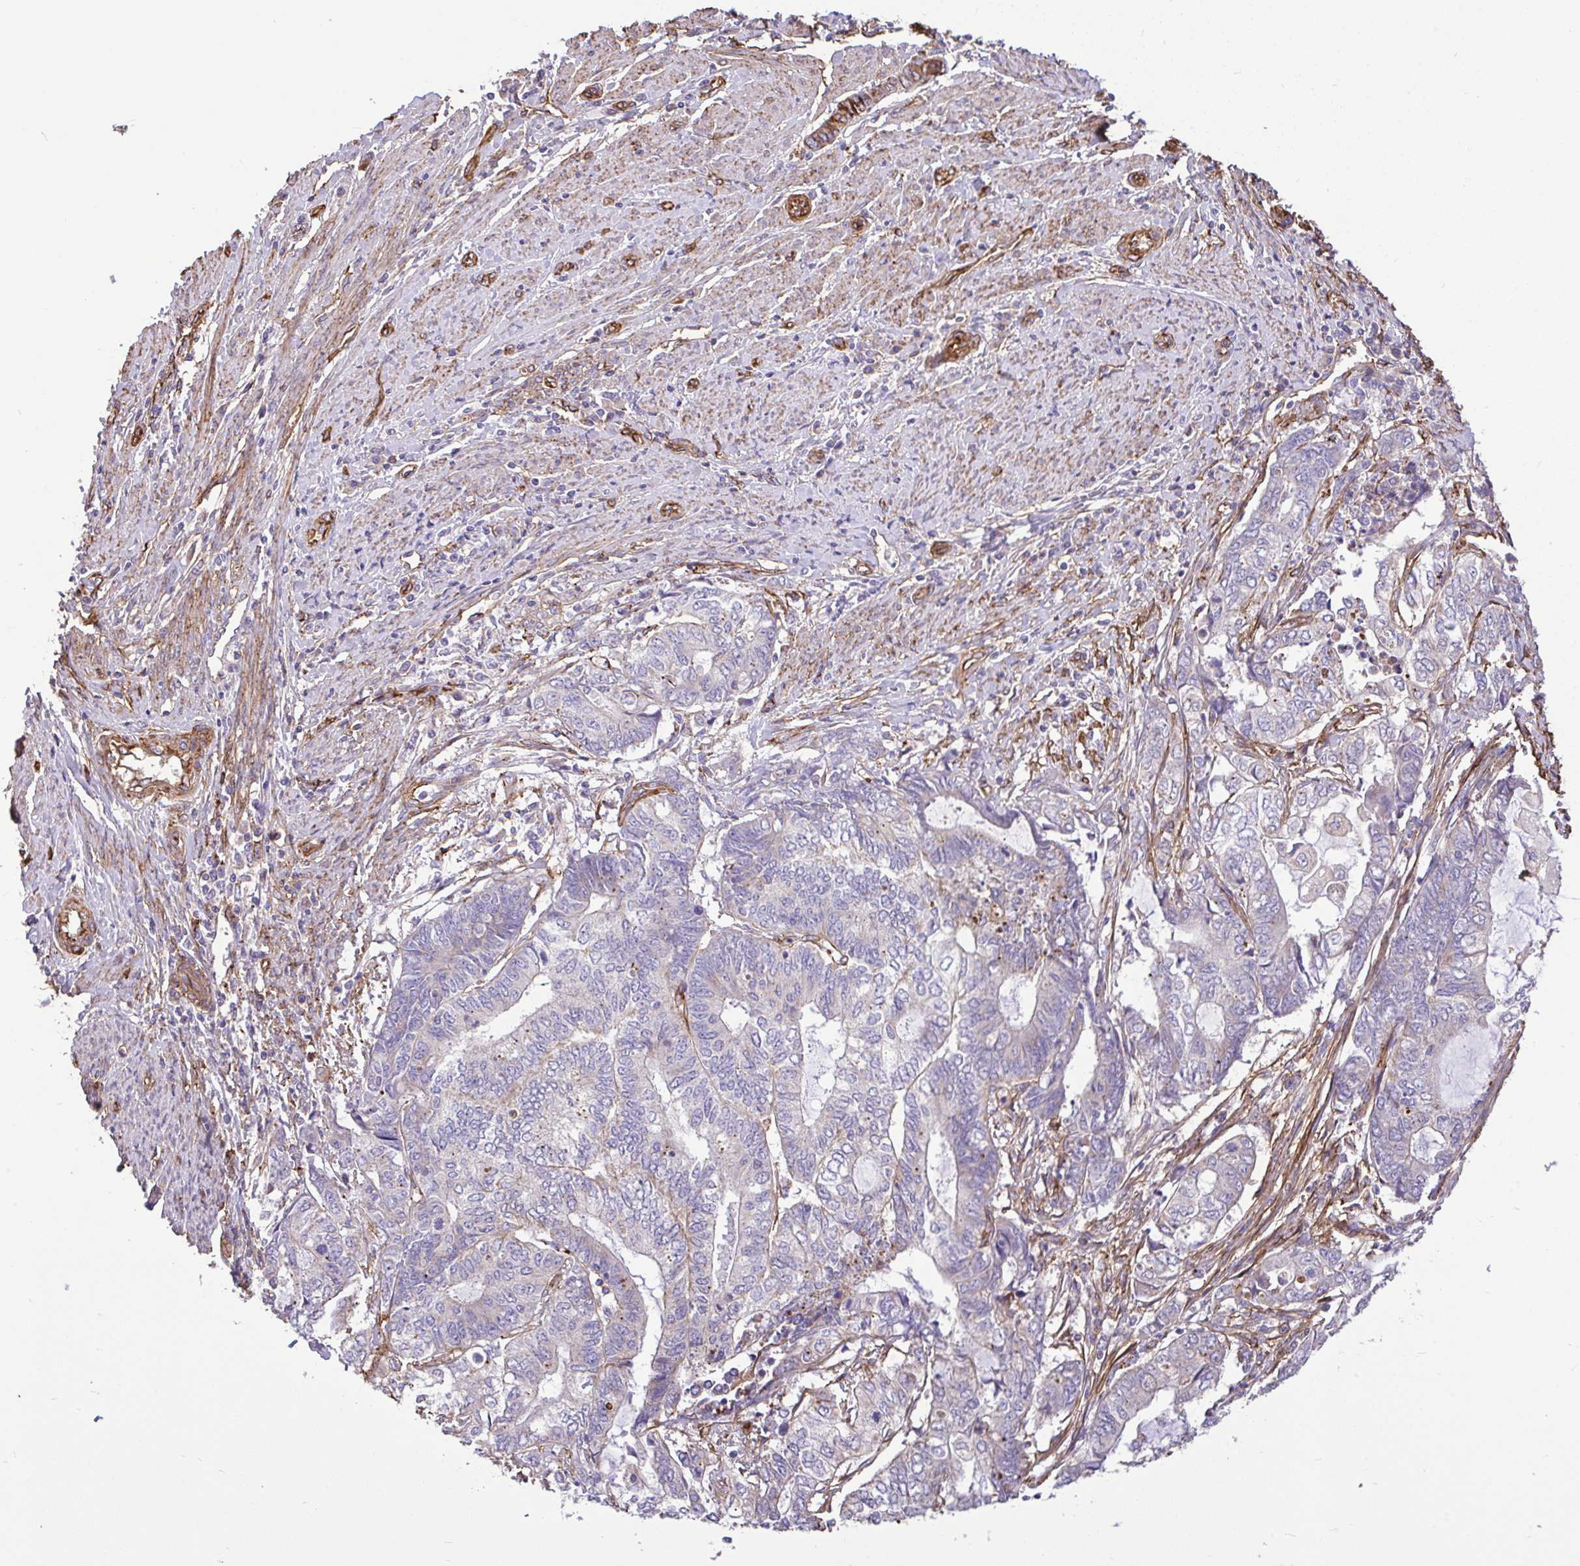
{"staining": {"intensity": "negative", "quantity": "none", "location": "none"}, "tissue": "endometrial cancer", "cell_type": "Tumor cells", "image_type": "cancer", "snomed": [{"axis": "morphology", "description": "Adenocarcinoma, NOS"}, {"axis": "topography", "description": "Uterus"}, {"axis": "topography", "description": "Endometrium"}], "caption": "The histopathology image demonstrates no significant staining in tumor cells of endometrial cancer (adenocarcinoma).", "gene": "PTPRK", "patient": {"sex": "female", "age": 70}}